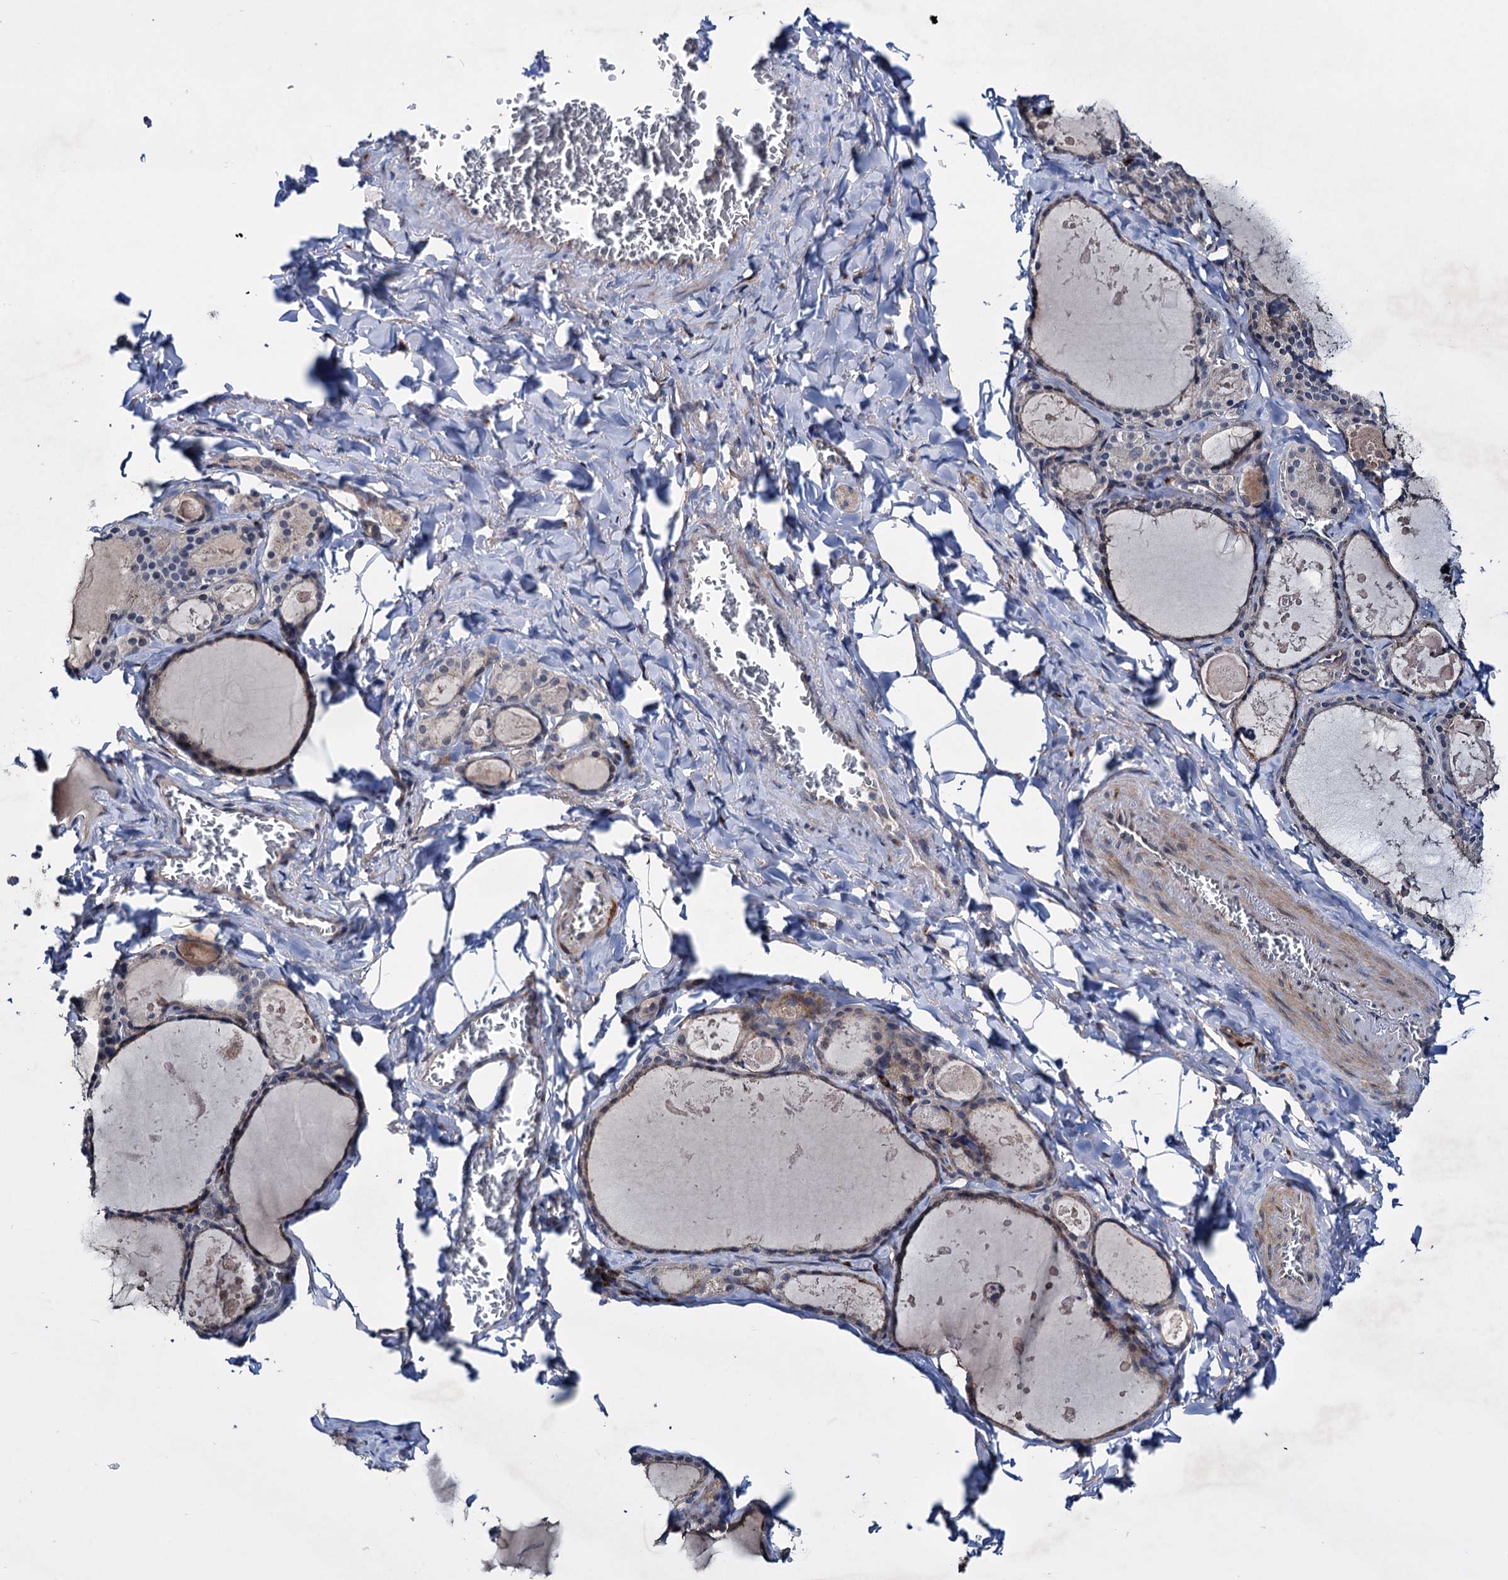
{"staining": {"intensity": "weak", "quantity": "25%-75%", "location": "cytoplasmic/membranous"}, "tissue": "thyroid gland", "cell_type": "Glandular cells", "image_type": "normal", "snomed": [{"axis": "morphology", "description": "Normal tissue, NOS"}, {"axis": "topography", "description": "Thyroid gland"}], "caption": "IHC (DAB (3,3'-diaminobenzidine)) staining of unremarkable thyroid gland exhibits weak cytoplasmic/membranous protein expression in about 25%-75% of glandular cells. The staining was performed using DAB to visualize the protein expression in brown, while the nuclei were stained in blue with hematoxylin (Magnification: 20x).", "gene": "EYA4", "patient": {"sex": "male", "age": 56}}